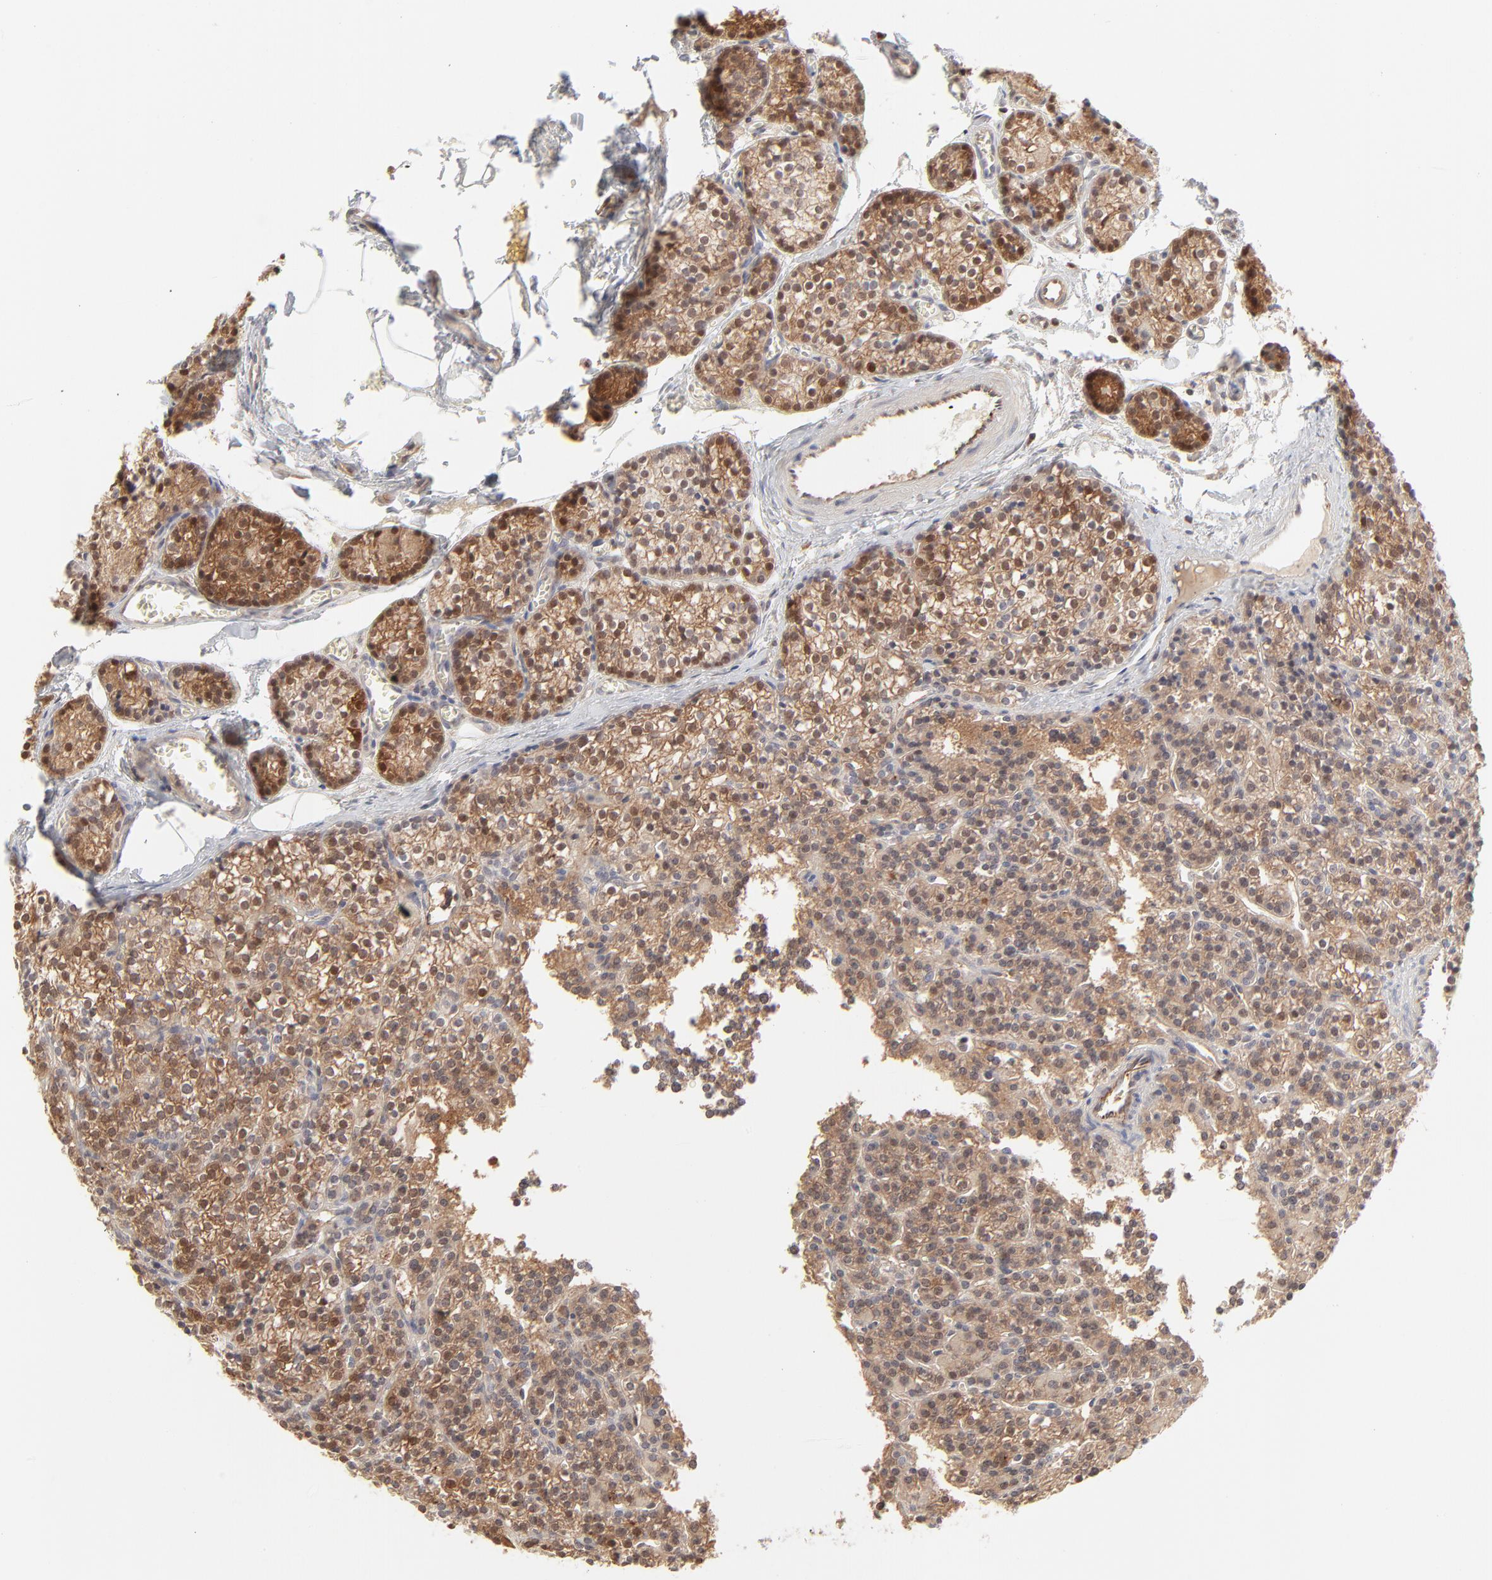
{"staining": {"intensity": "weak", "quantity": "<25%", "location": "cytoplasmic/membranous,nuclear"}, "tissue": "parathyroid gland", "cell_type": "Glandular cells", "image_type": "normal", "snomed": [{"axis": "morphology", "description": "Normal tissue, NOS"}, {"axis": "topography", "description": "Parathyroid gland"}], "caption": "Human parathyroid gland stained for a protein using immunohistochemistry (IHC) demonstrates no expression in glandular cells.", "gene": "CDK6", "patient": {"sex": "female", "age": 50}}